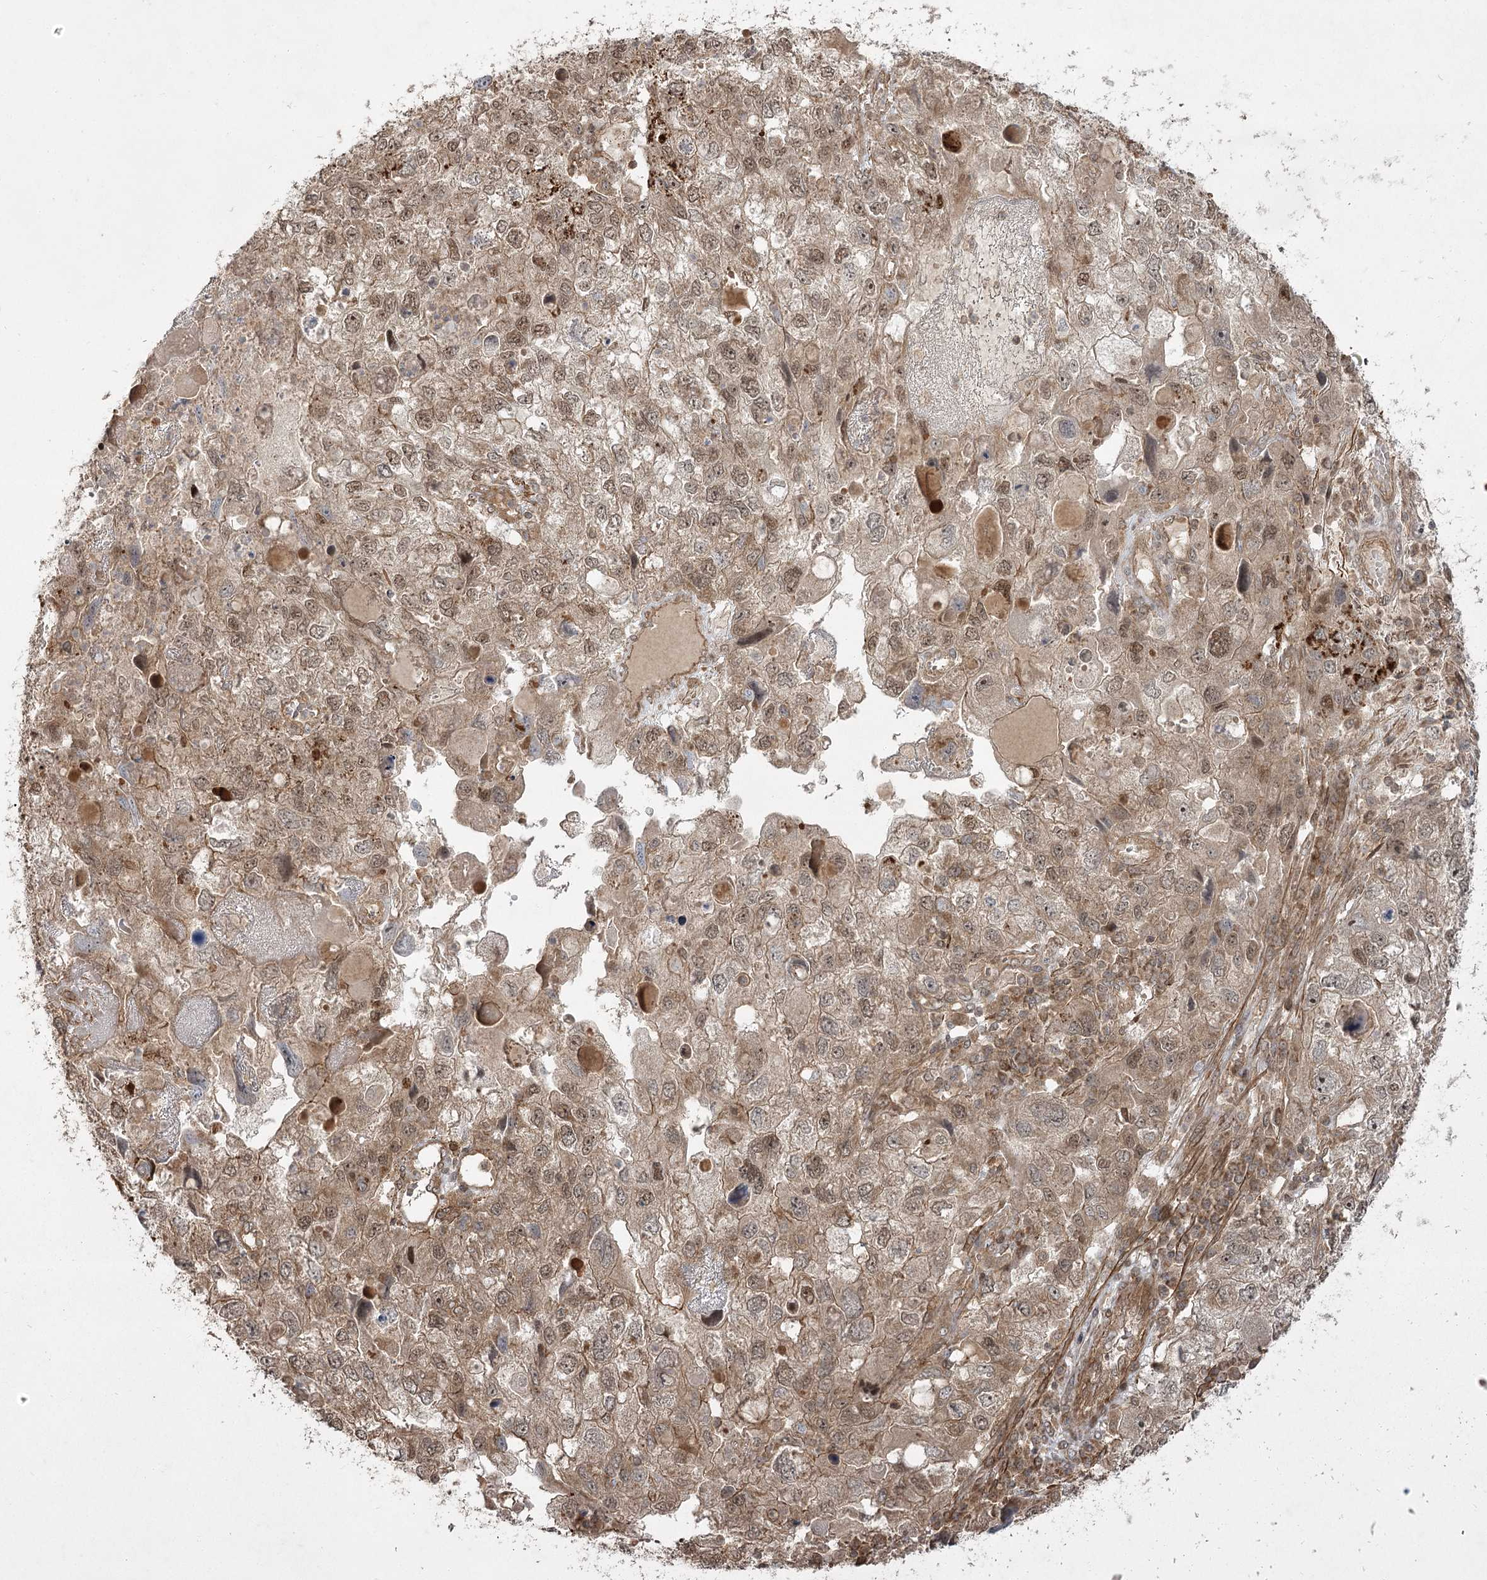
{"staining": {"intensity": "moderate", "quantity": ">75%", "location": "cytoplasmic/membranous,nuclear"}, "tissue": "endometrial cancer", "cell_type": "Tumor cells", "image_type": "cancer", "snomed": [{"axis": "morphology", "description": "Adenocarcinoma, NOS"}, {"axis": "topography", "description": "Endometrium"}], "caption": "Adenocarcinoma (endometrial) stained with DAB (3,3'-diaminobenzidine) immunohistochemistry (IHC) displays medium levels of moderate cytoplasmic/membranous and nuclear positivity in approximately >75% of tumor cells. The protein of interest is stained brown, and the nuclei are stained in blue (DAB (3,3'-diaminobenzidine) IHC with brightfield microscopy, high magnification).", "gene": "CPLANE1", "patient": {"sex": "female", "age": 49}}